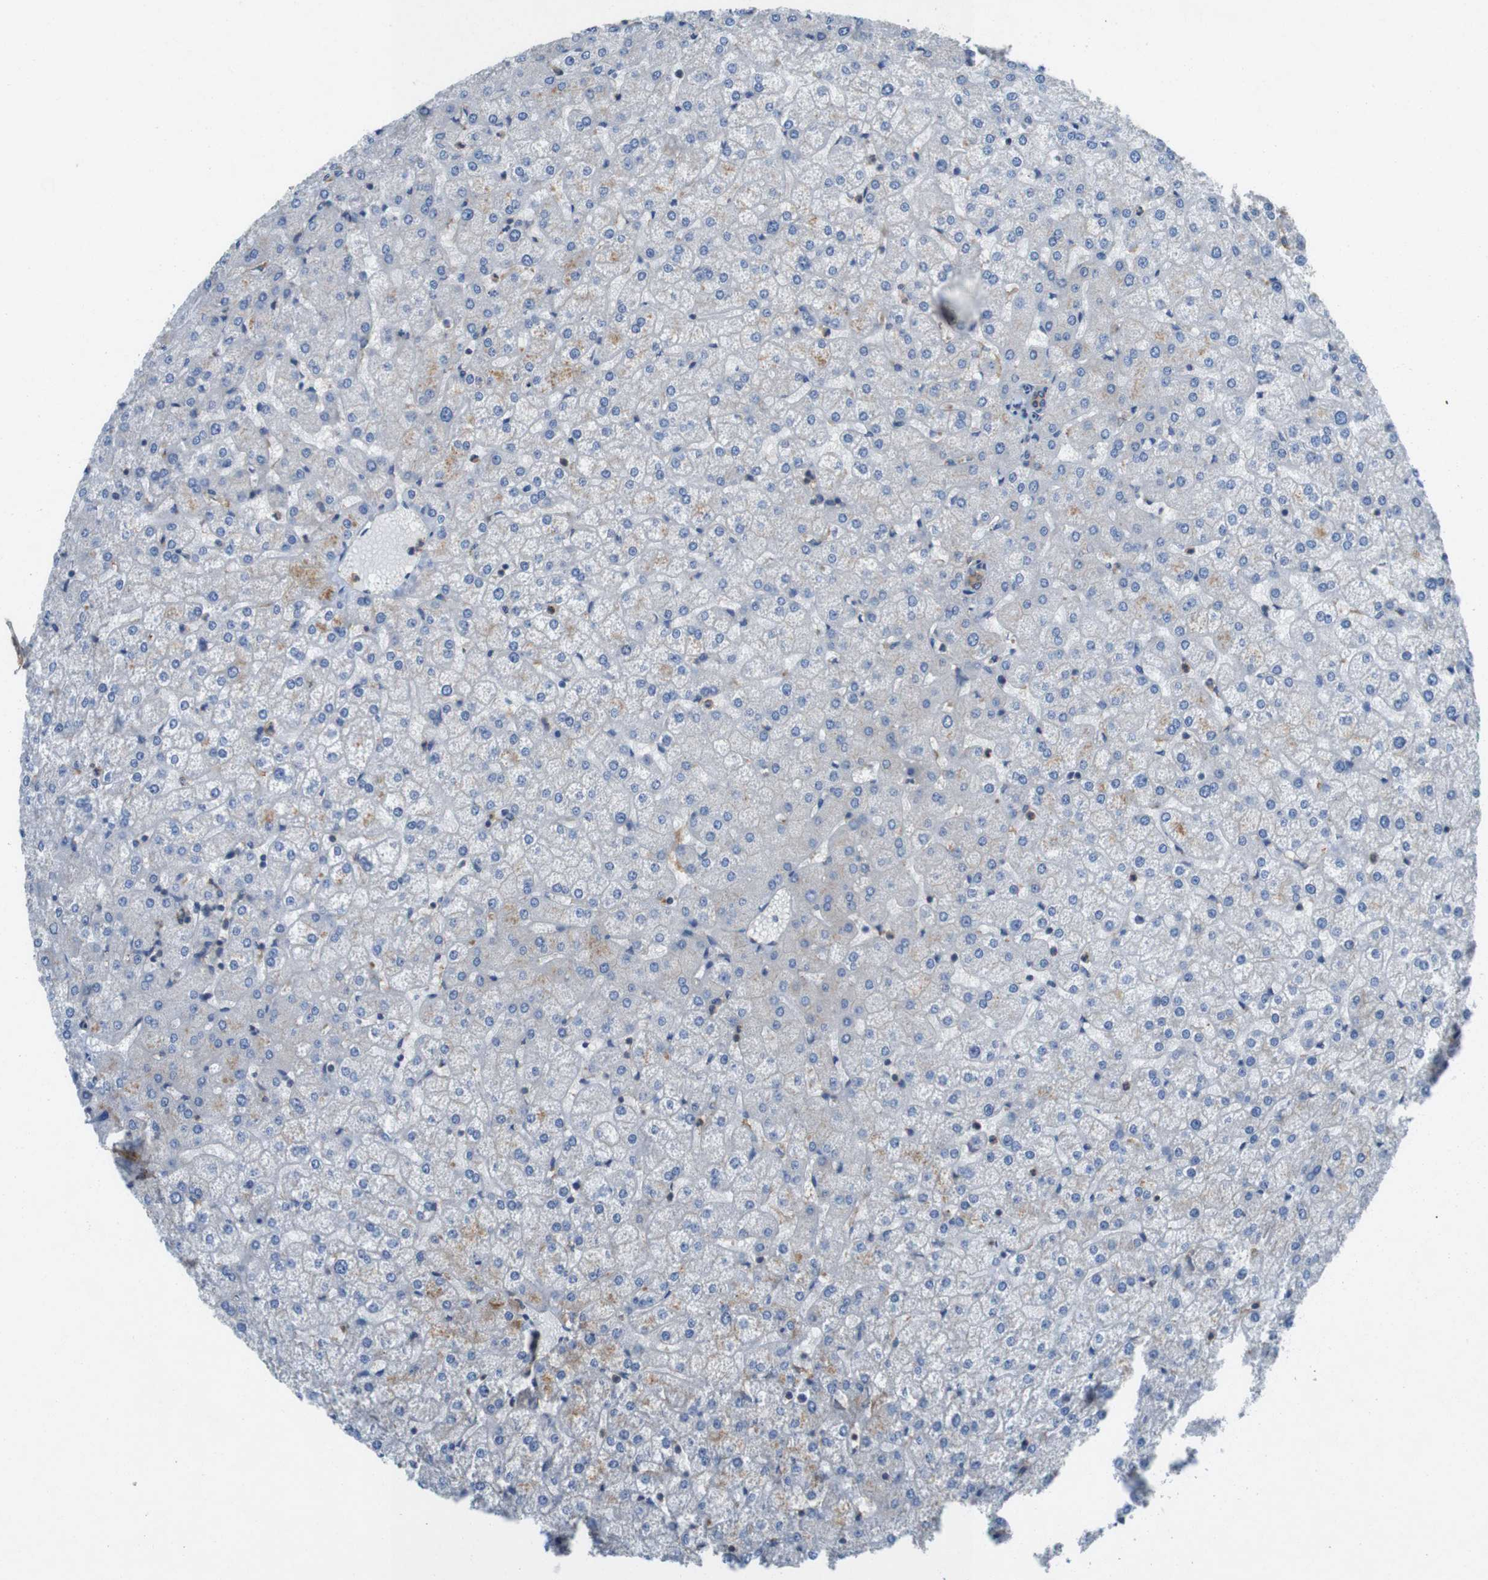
{"staining": {"intensity": "moderate", "quantity": ">75%", "location": "cytoplasmic/membranous"}, "tissue": "liver", "cell_type": "Cholangiocytes", "image_type": "normal", "snomed": [{"axis": "morphology", "description": "Normal tissue, NOS"}, {"axis": "topography", "description": "Liver"}], "caption": "Immunohistochemical staining of normal liver exhibits >75% levels of moderate cytoplasmic/membranous protein positivity in approximately >75% of cholangiocytes.", "gene": "DCTN1", "patient": {"sex": "female", "age": 32}}